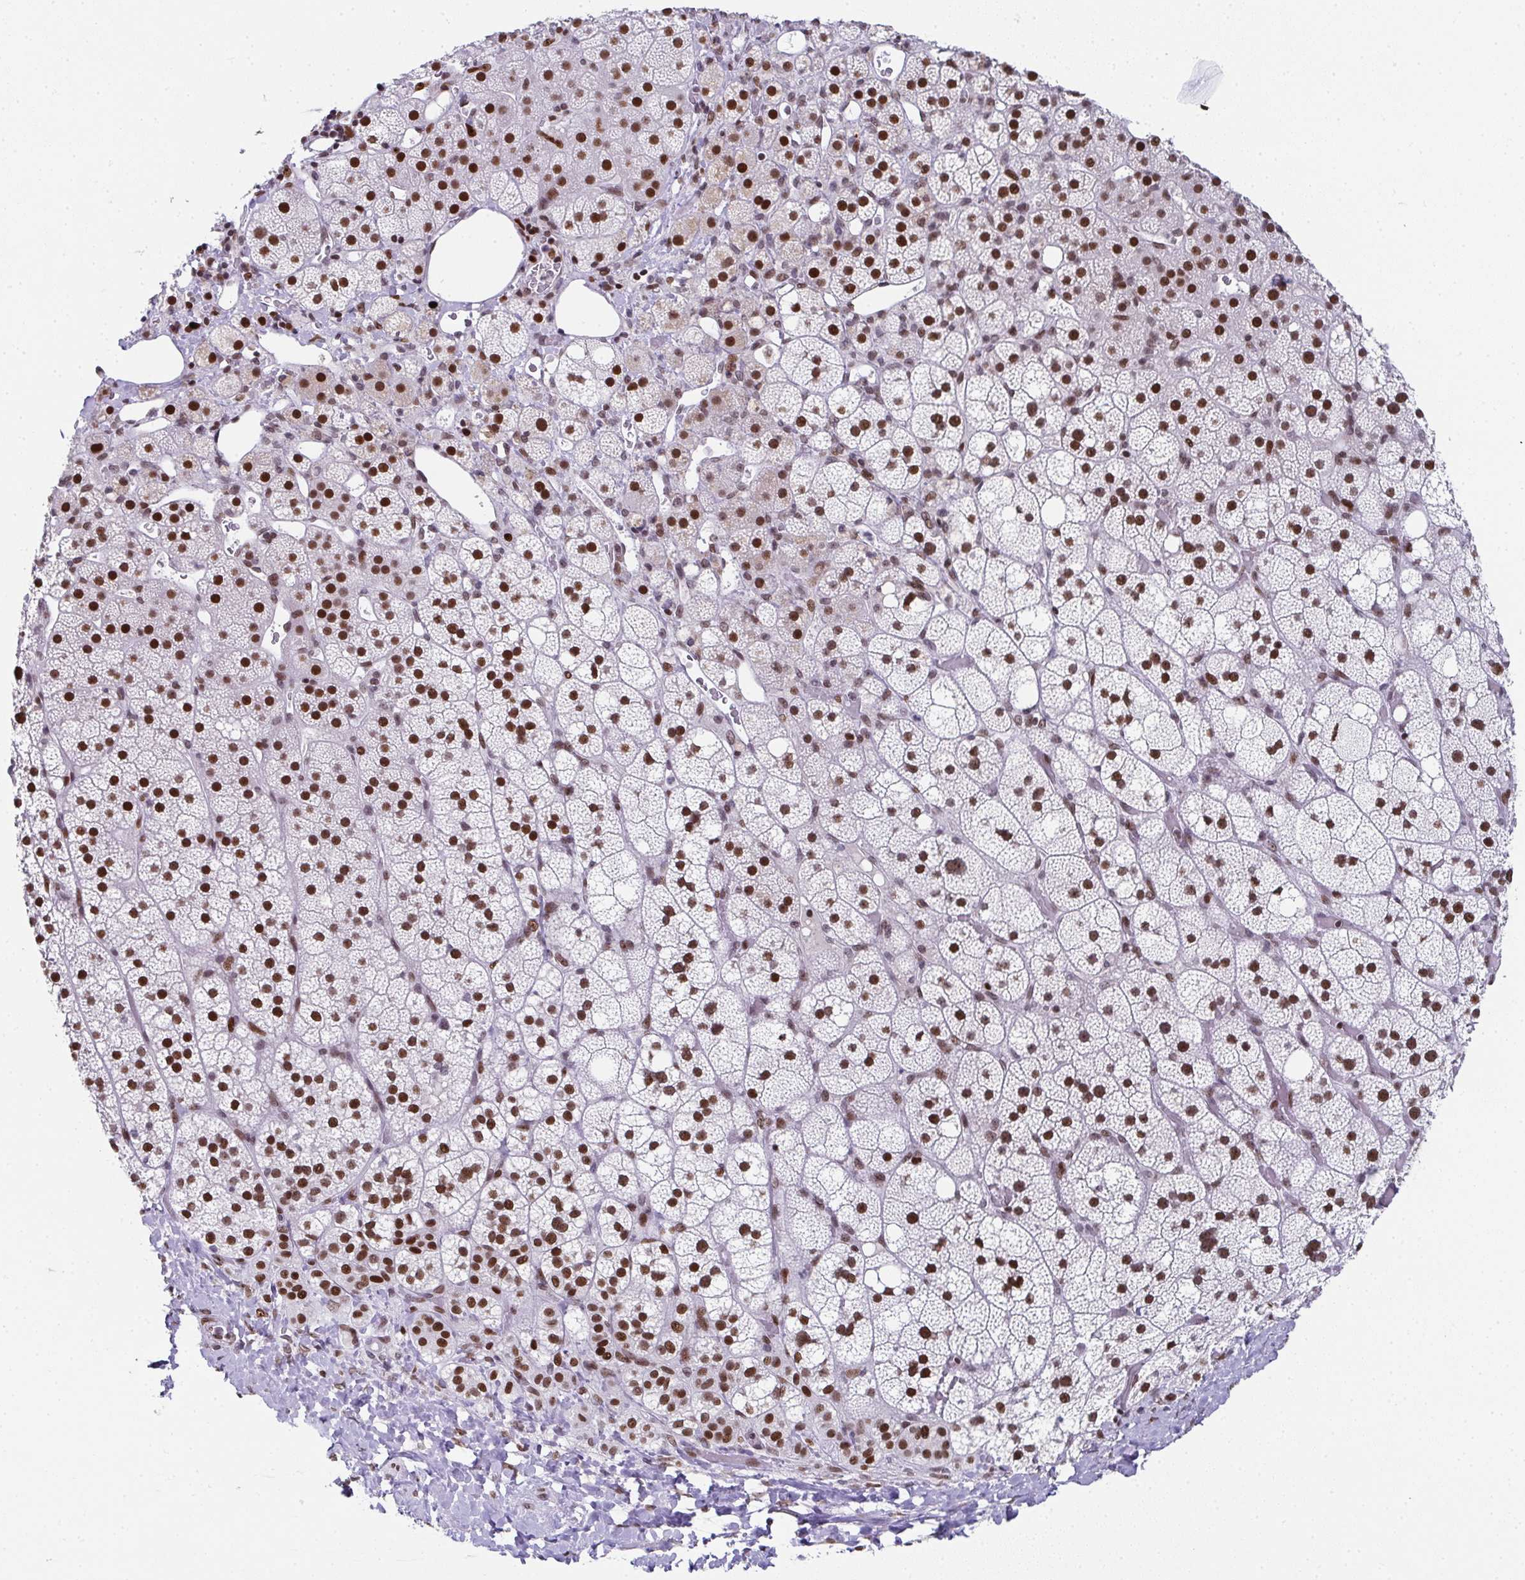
{"staining": {"intensity": "strong", "quantity": ">75%", "location": "nuclear"}, "tissue": "adrenal gland", "cell_type": "Glandular cells", "image_type": "normal", "snomed": [{"axis": "morphology", "description": "Normal tissue, NOS"}, {"axis": "topography", "description": "Adrenal gland"}], "caption": "Immunohistochemistry micrograph of normal adrenal gland: human adrenal gland stained using immunohistochemistry (IHC) demonstrates high levels of strong protein expression localized specifically in the nuclear of glandular cells, appearing as a nuclear brown color.", "gene": "RB1", "patient": {"sex": "male", "age": 53}}